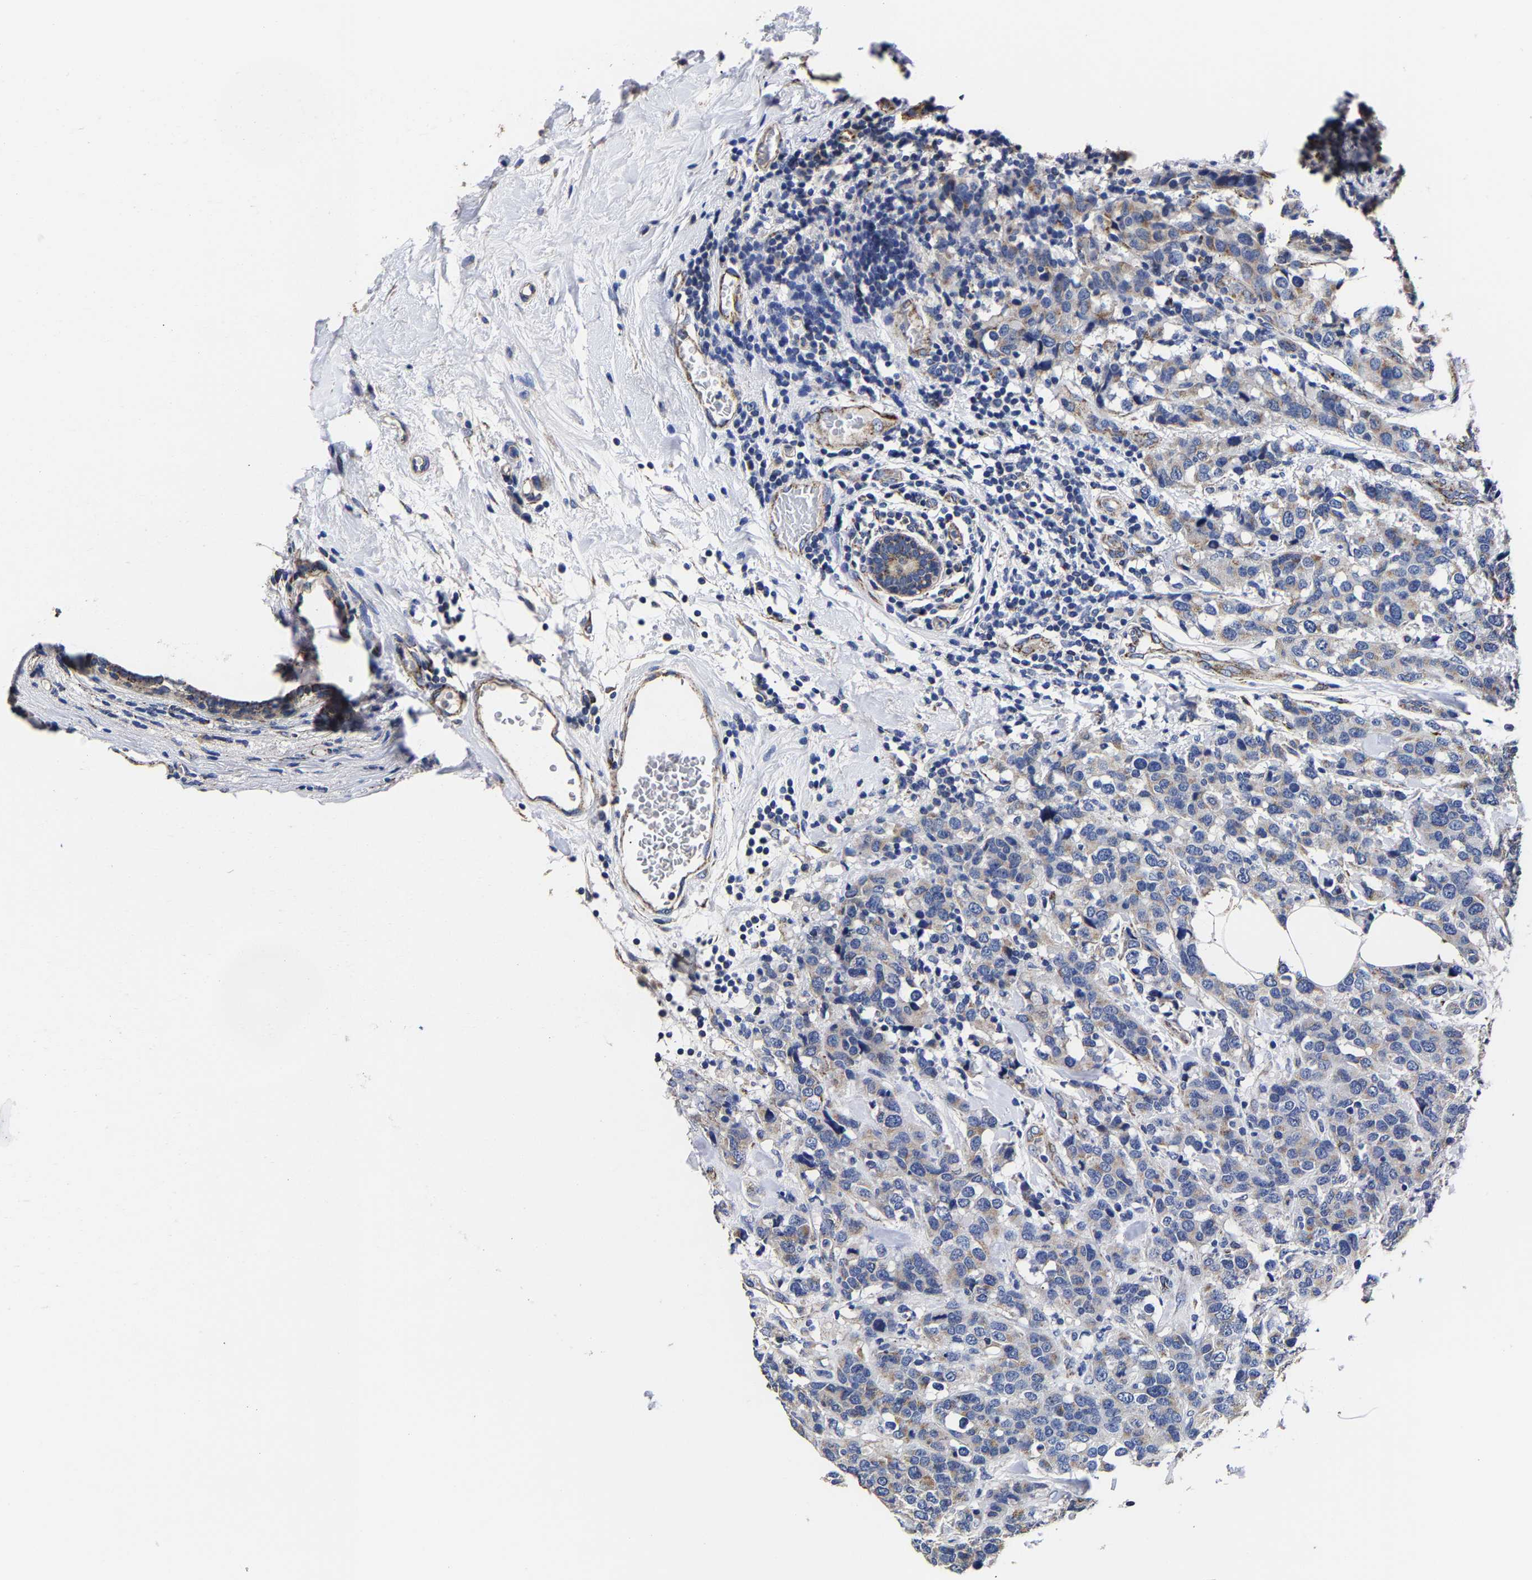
{"staining": {"intensity": "negative", "quantity": "none", "location": "none"}, "tissue": "breast cancer", "cell_type": "Tumor cells", "image_type": "cancer", "snomed": [{"axis": "morphology", "description": "Lobular carcinoma"}, {"axis": "topography", "description": "Breast"}], "caption": "Immunohistochemistry micrograph of human breast cancer (lobular carcinoma) stained for a protein (brown), which shows no expression in tumor cells.", "gene": "AASS", "patient": {"sex": "female", "age": 59}}